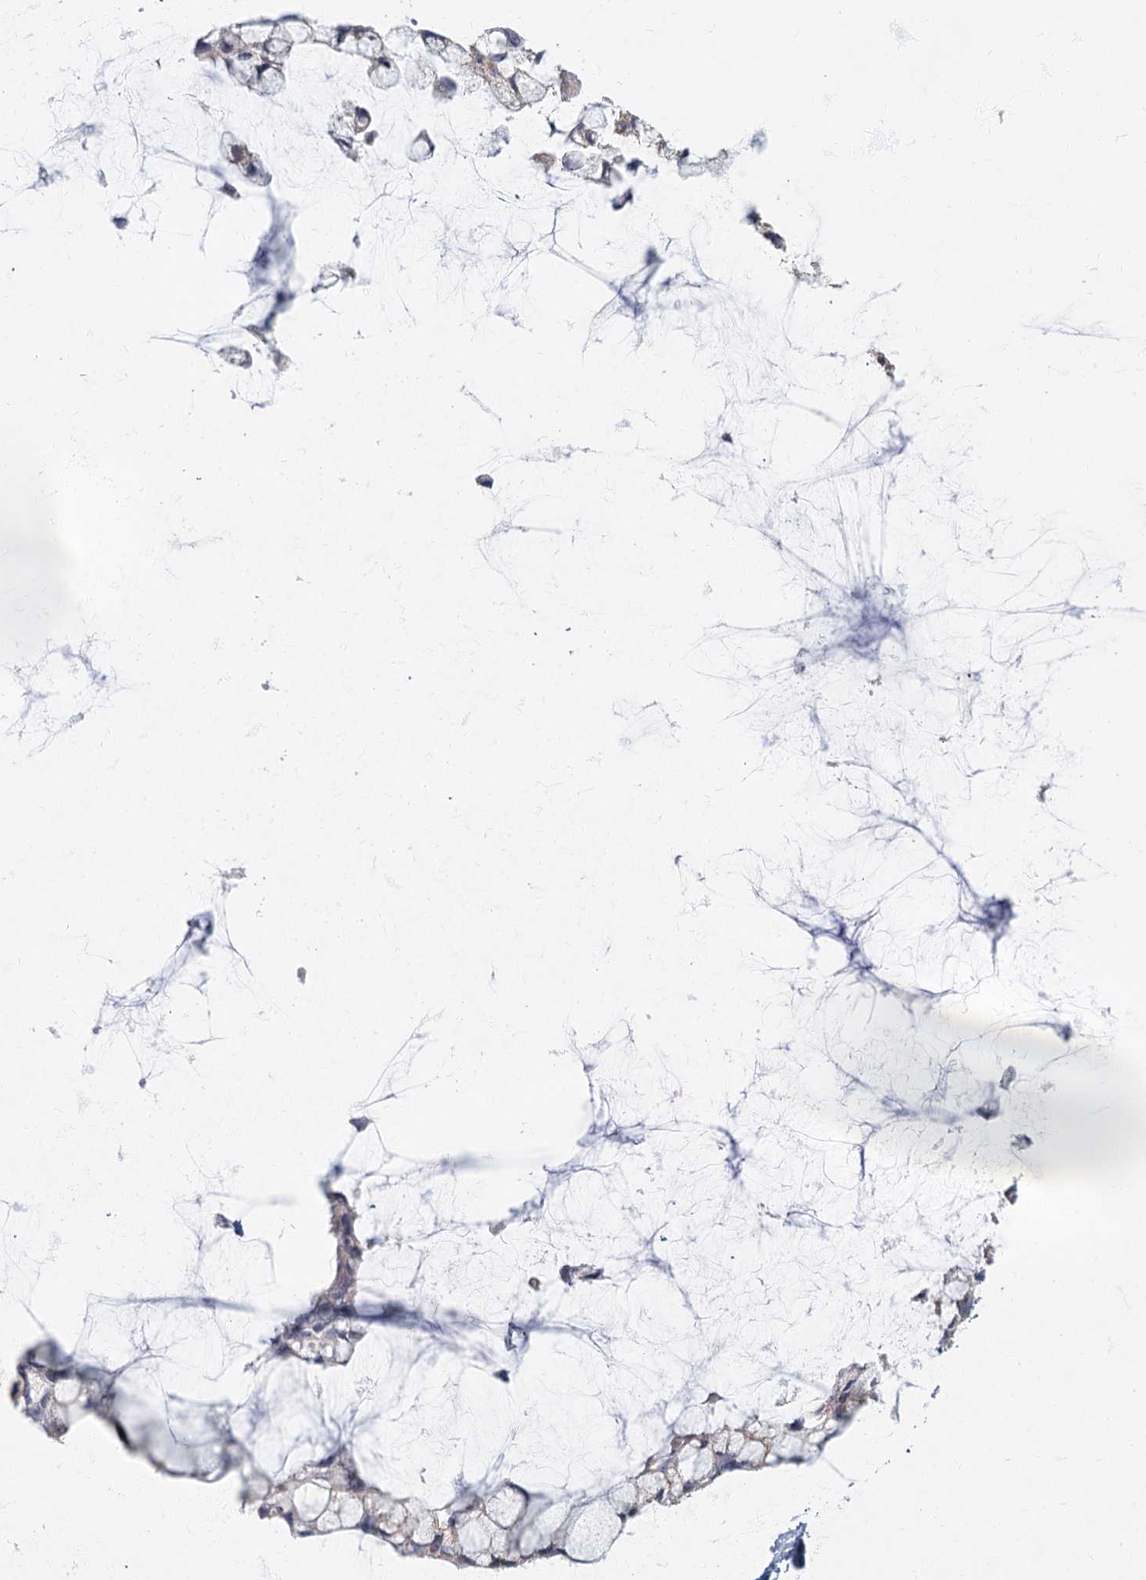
{"staining": {"intensity": "moderate", "quantity": "25%-75%", "location": "cytoplasmic/membranous"}, "tissue": "ovarian cancer", "cell_type": "Tumor cells", "image_type": "cancer", "snomed": [{"axis": "morphology", "description": "Cystadenocarcinoma, mucinous, NOS"}, {"axis": "topography", "description": "Ovary"}], "caption": "IHC image of mucinous cystadenocarcinoma (ovarian) stained for a protein (brown), which reveals medium levels of moderate cytoplasmic/membranous expression in approximately 25%-75% of tumor cells.", "gene": "FAM110C", "patient": {"sex": "female", "age": 39}}